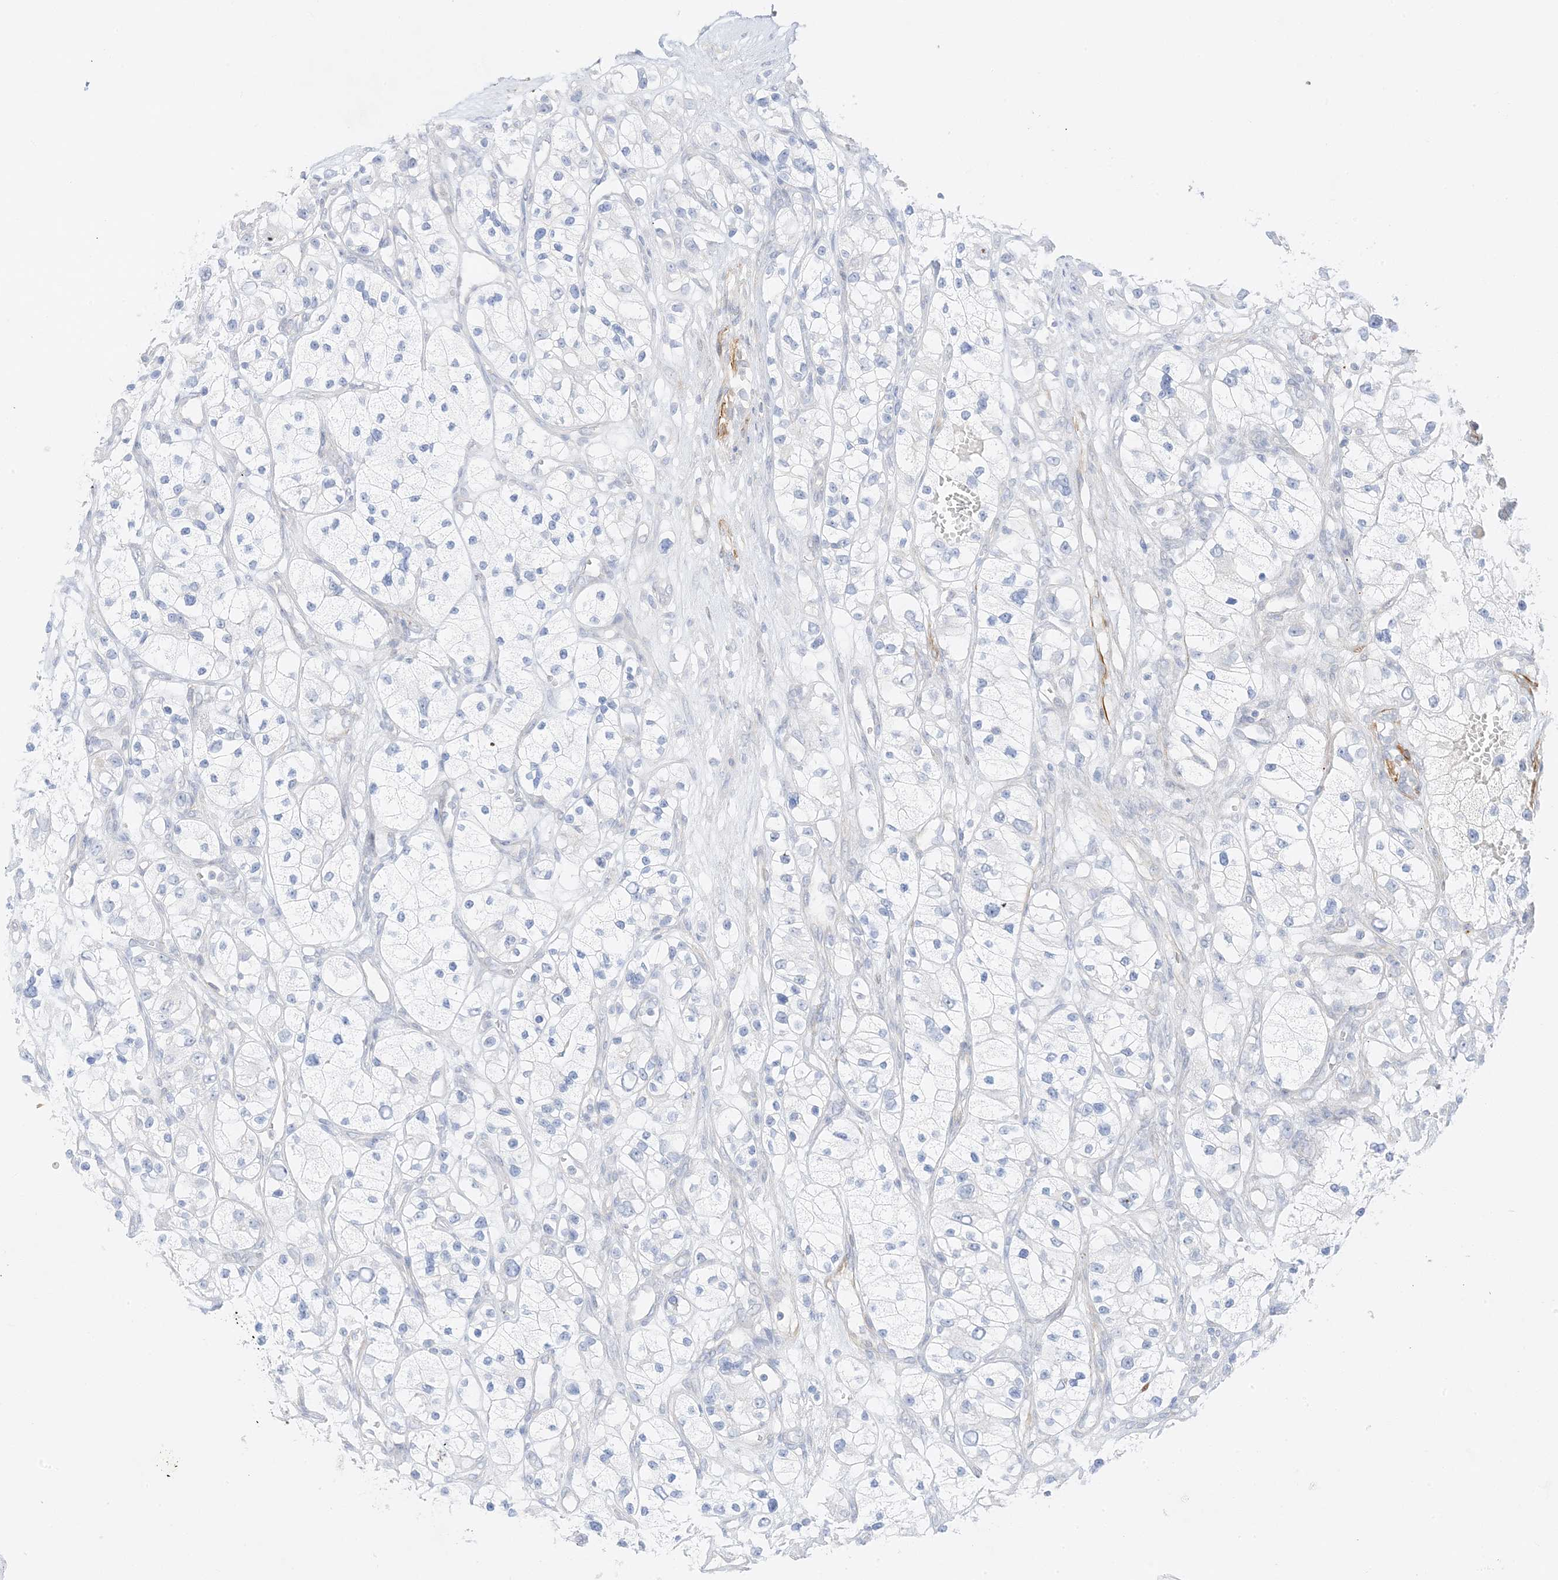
{"staining": {"intensity": "negative", "quantity": "none", "location": "none"}, "tissue": "renal cancer", "cell_type": "Tumor cells", "image_type": "cancer", "snomed": [{"axis": "morphology", "description": "Adenocarcinoma, NOS"}, {"axis": "topography", "description": "Kidney"}], "caption": "This is a histopathology image of IHC staining of adenocarcinoma (renal), which shows no positivity in tumor cells. Brightfield microscopy of IHC stained with DAB (brown) and hematoxylin (blue), captured at high magnification.", "gene": "SLC22A13", "patient": {"sex": "female", "age": 57}}